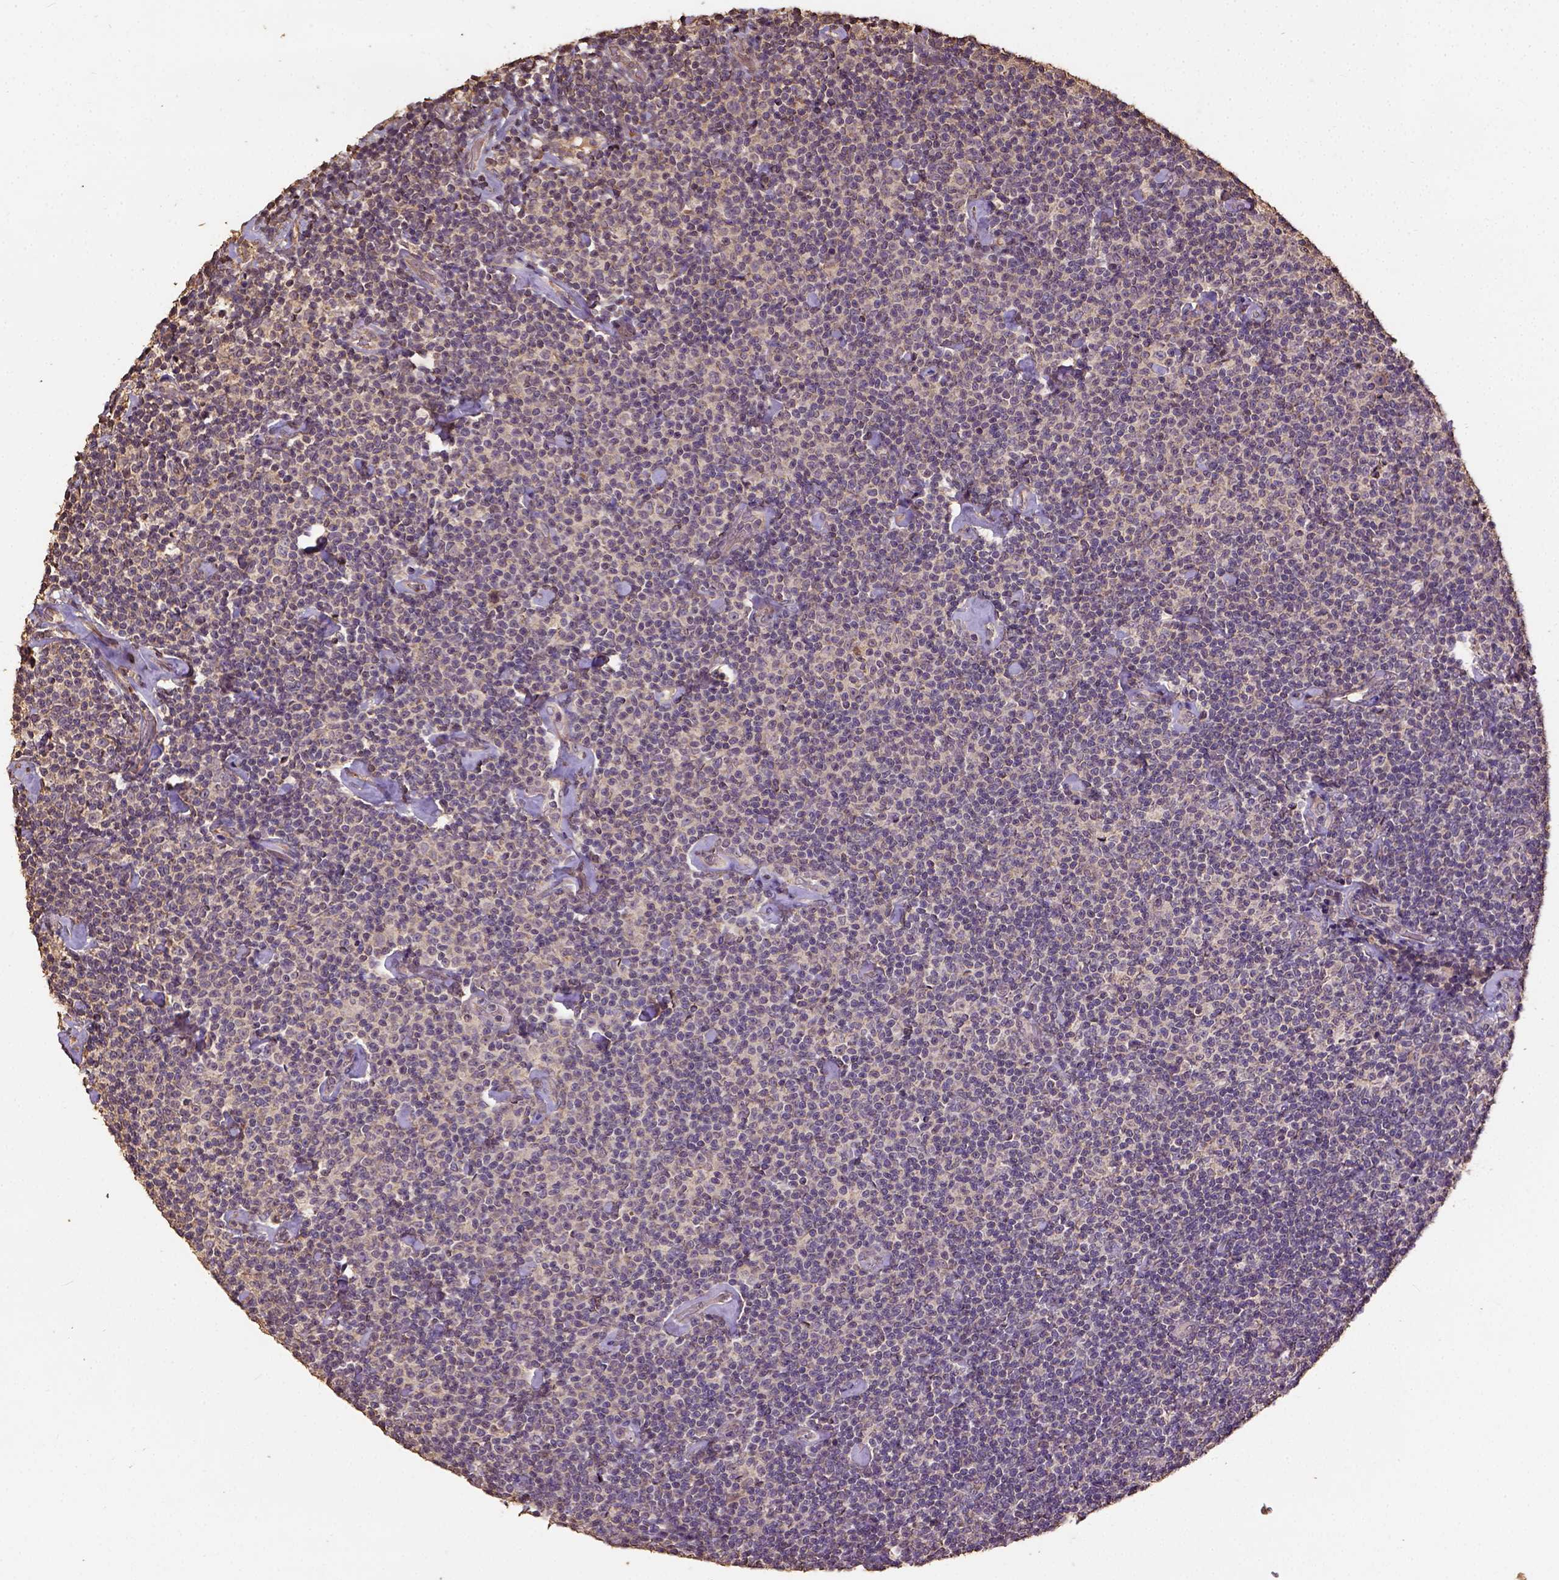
{"staining": {"intensity": "weak", "quantity": ">75%", "location": "cytoplasmic/membranous"}, "tissue": "lymphoma", "cell_type": "Tumor cells", "image_type": "cancer", "snomed": [{"axis": "morphology", "description": "Malignant lymphoma, non-Hodgkin's type, Low grade"}, {"axis": "topography", "description": "Lymph node"}], "caption": "Immunohistochemistry (IHC) micrograph of human lymphoma stained for a protein (brown), which demonstrates low levels of weak cytoplasmic/membranous staining in about >75% of tumor cells.", "gene": "ATP1B3", "patient": {"sex": "male", "age": 81}}